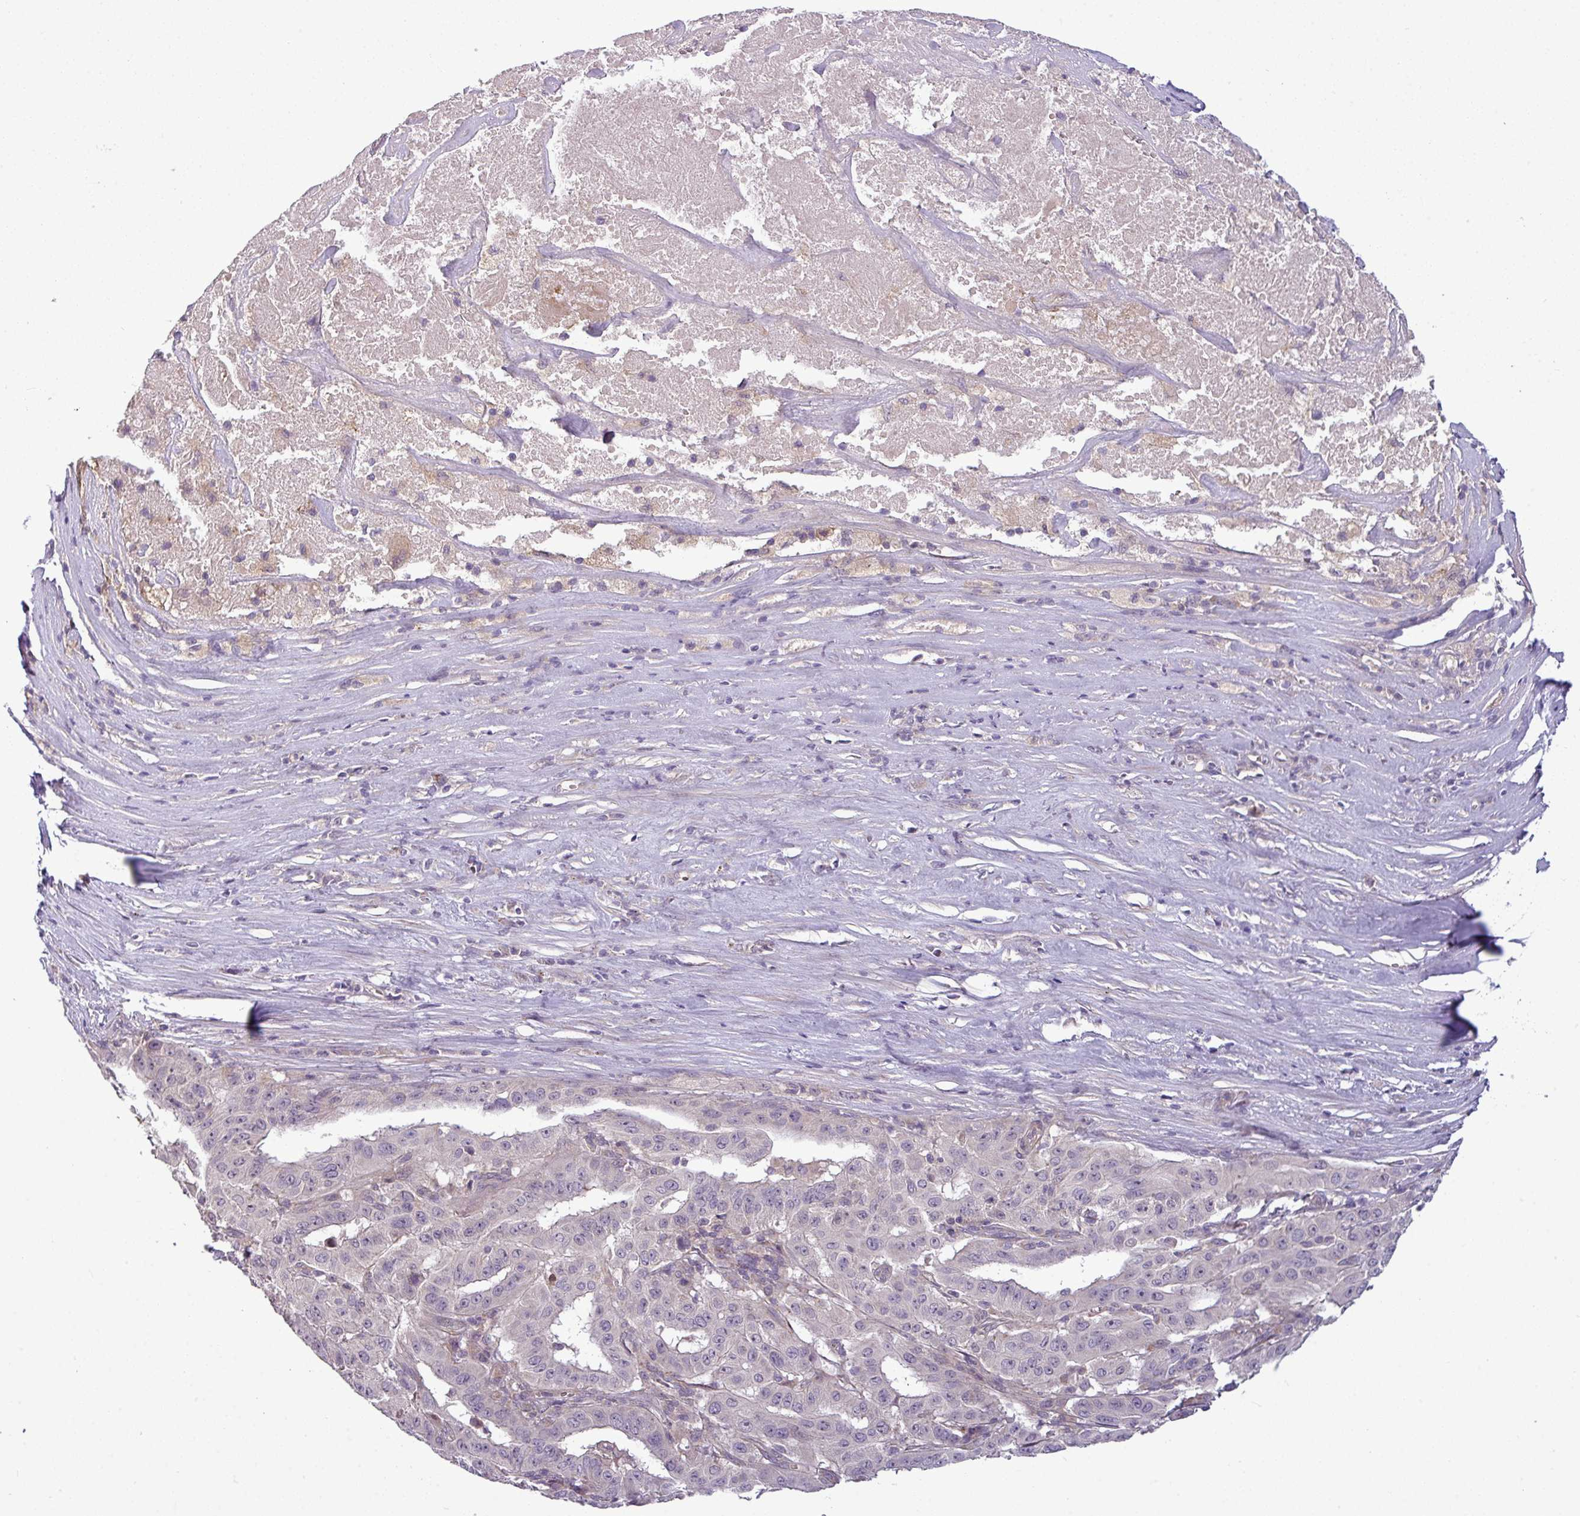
{"staining": {"intensity": "negative", "quantity": "none", "location": "none"}, "tissue": "pancreatic cancer", "cell_type": "Tumor cells", "image_type": "cancer", "snomed": [{"axis": "morphology", "description": "Adenocarcinoma, NOS"}, {"axis": "topography", "description": "Pancreas"}], "caption": "Immunohistochemistry image of neoplastic tissue: pancreatic cancer (adenocarcinoma) stained with DAB shows no significant protein expression in tumor cells.", "gene": "ZNF35", "patient": {"sex": "male", "age": 63}}